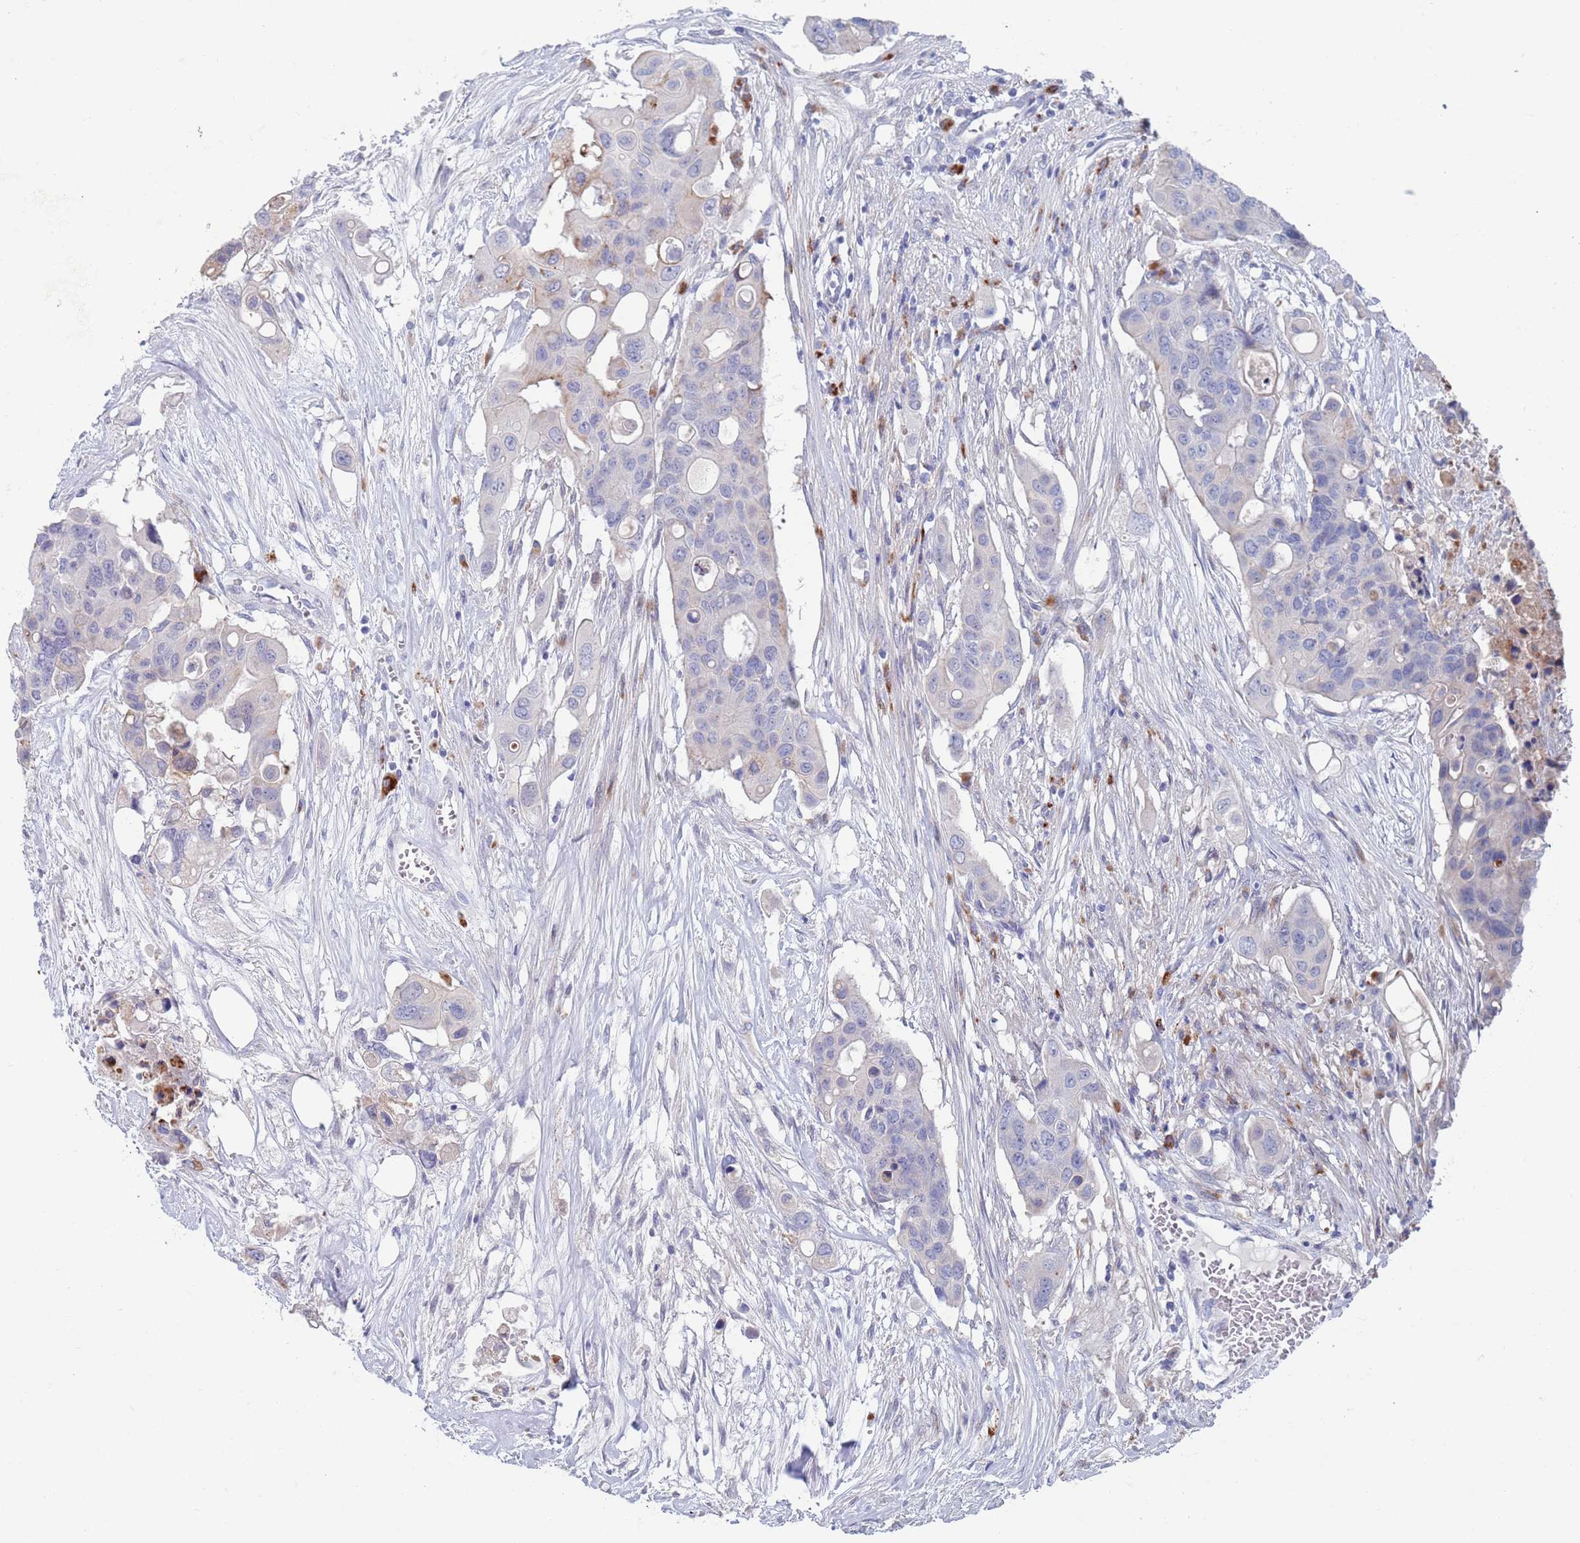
{"staining": {"intensity": "negative", "quantity": "none", "location": "none"}, "tissue": "colorectal cancer", "cell_type": "Tumor cells", "image_type": "cancer", "snomed": [{"axis": "morphology", "description": "Adenocarcinoma, NOS"}, {"axis": "topography", "description": "Colon"}], "caption": "A high-resolution micrograph shows immunohistochemistry staining of colorectal adenocarcinoma, which displays no significant positivity in tumor cells.", "gene": "FUCA1", "patient": {"sex": "male", "age": 77}}